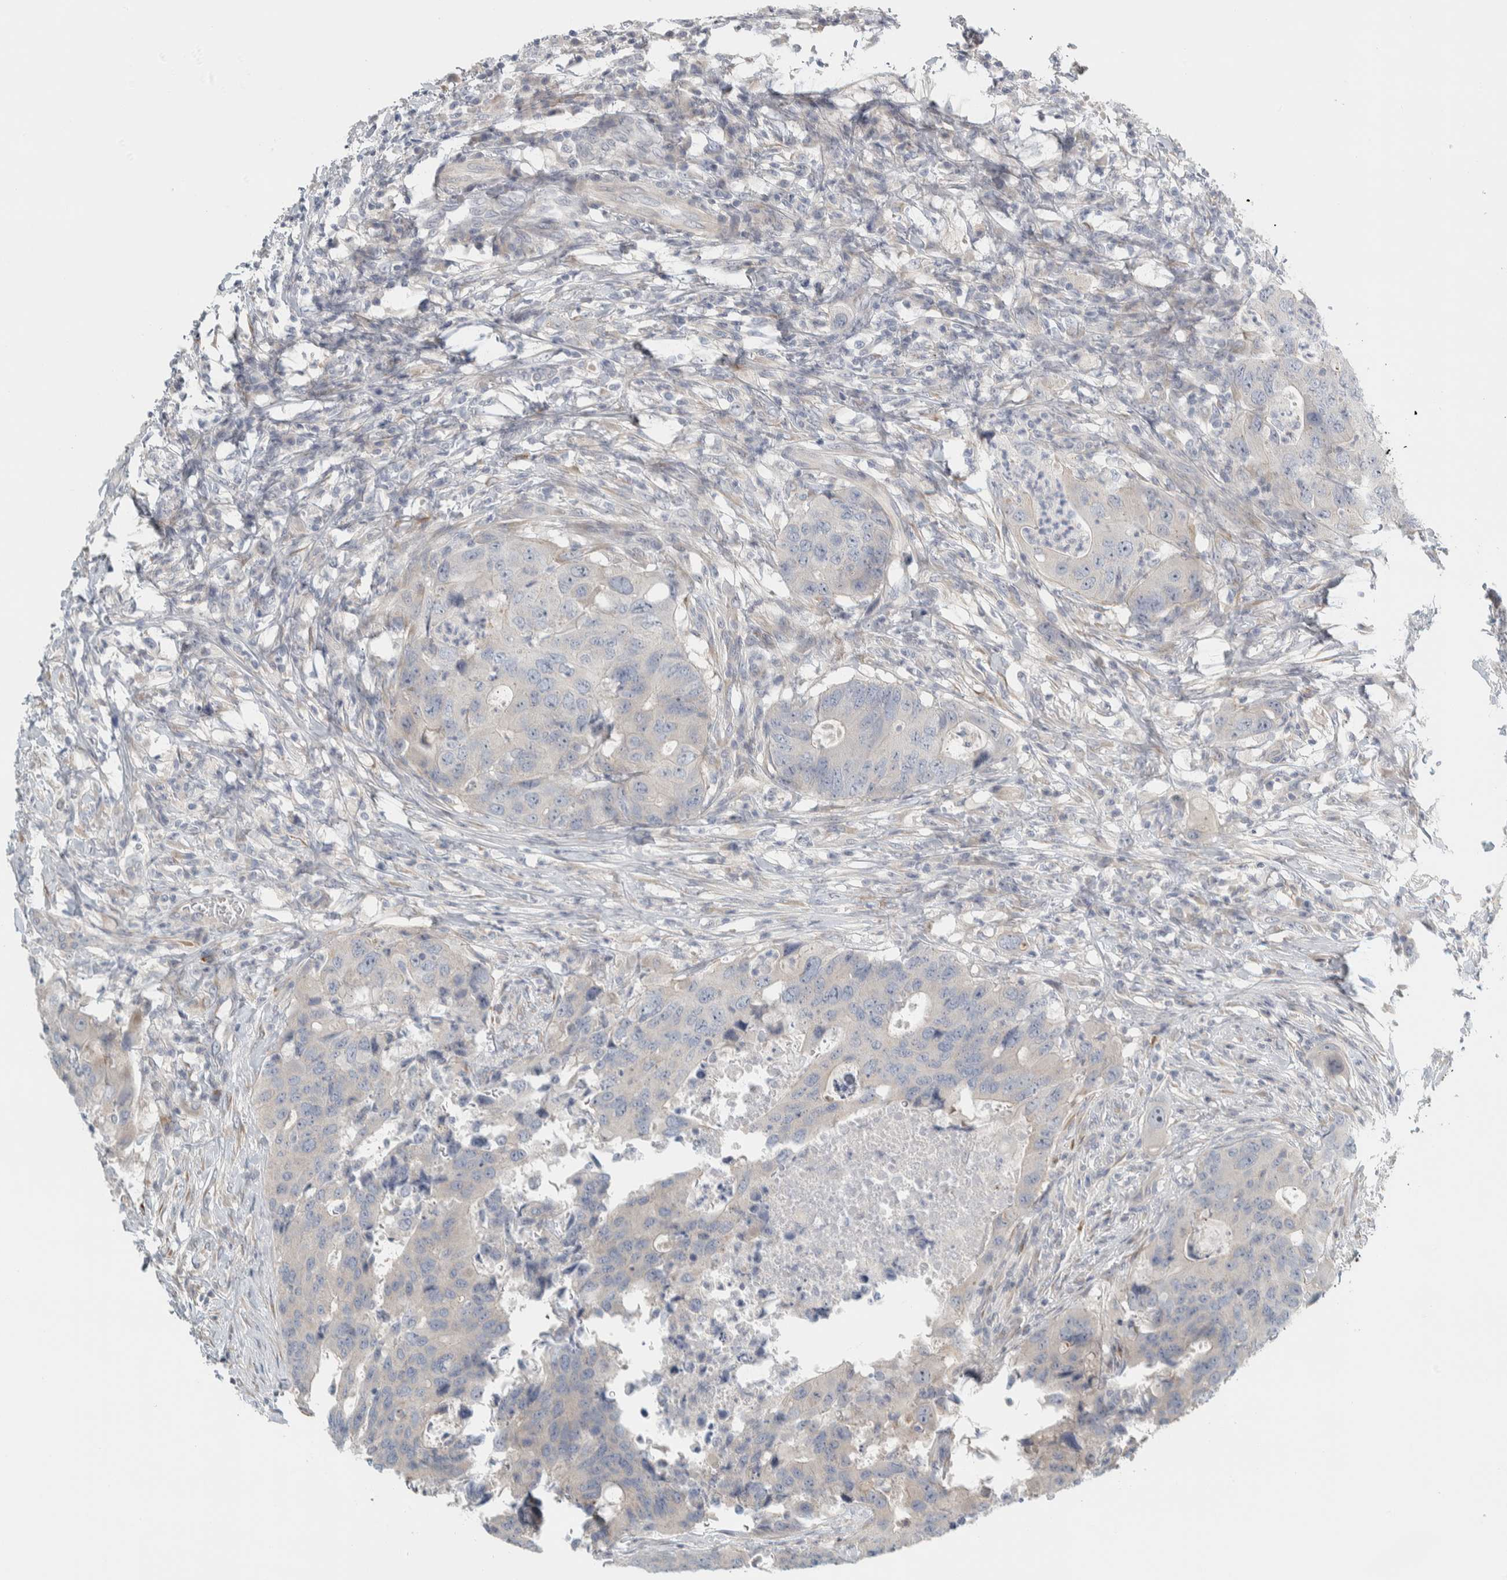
{"staining": {"intensity": "negative", "quantity": "none", "location": "none"}, "tissue": "colorectal cancer", "cell_type": "Tumor cells", "image_type": "cancer", "snomed": [{"axis": "morphology", "description": "Adenocarcinoma, NOS"}, {"axis": "topography", "description": "Colon"}], "caption": "This is an IHC photomicrograph of human colorectal cancer. There is no expression in tumor cells.", "gene": "HGS", "patient": {"sex": "male", "age": 71}}